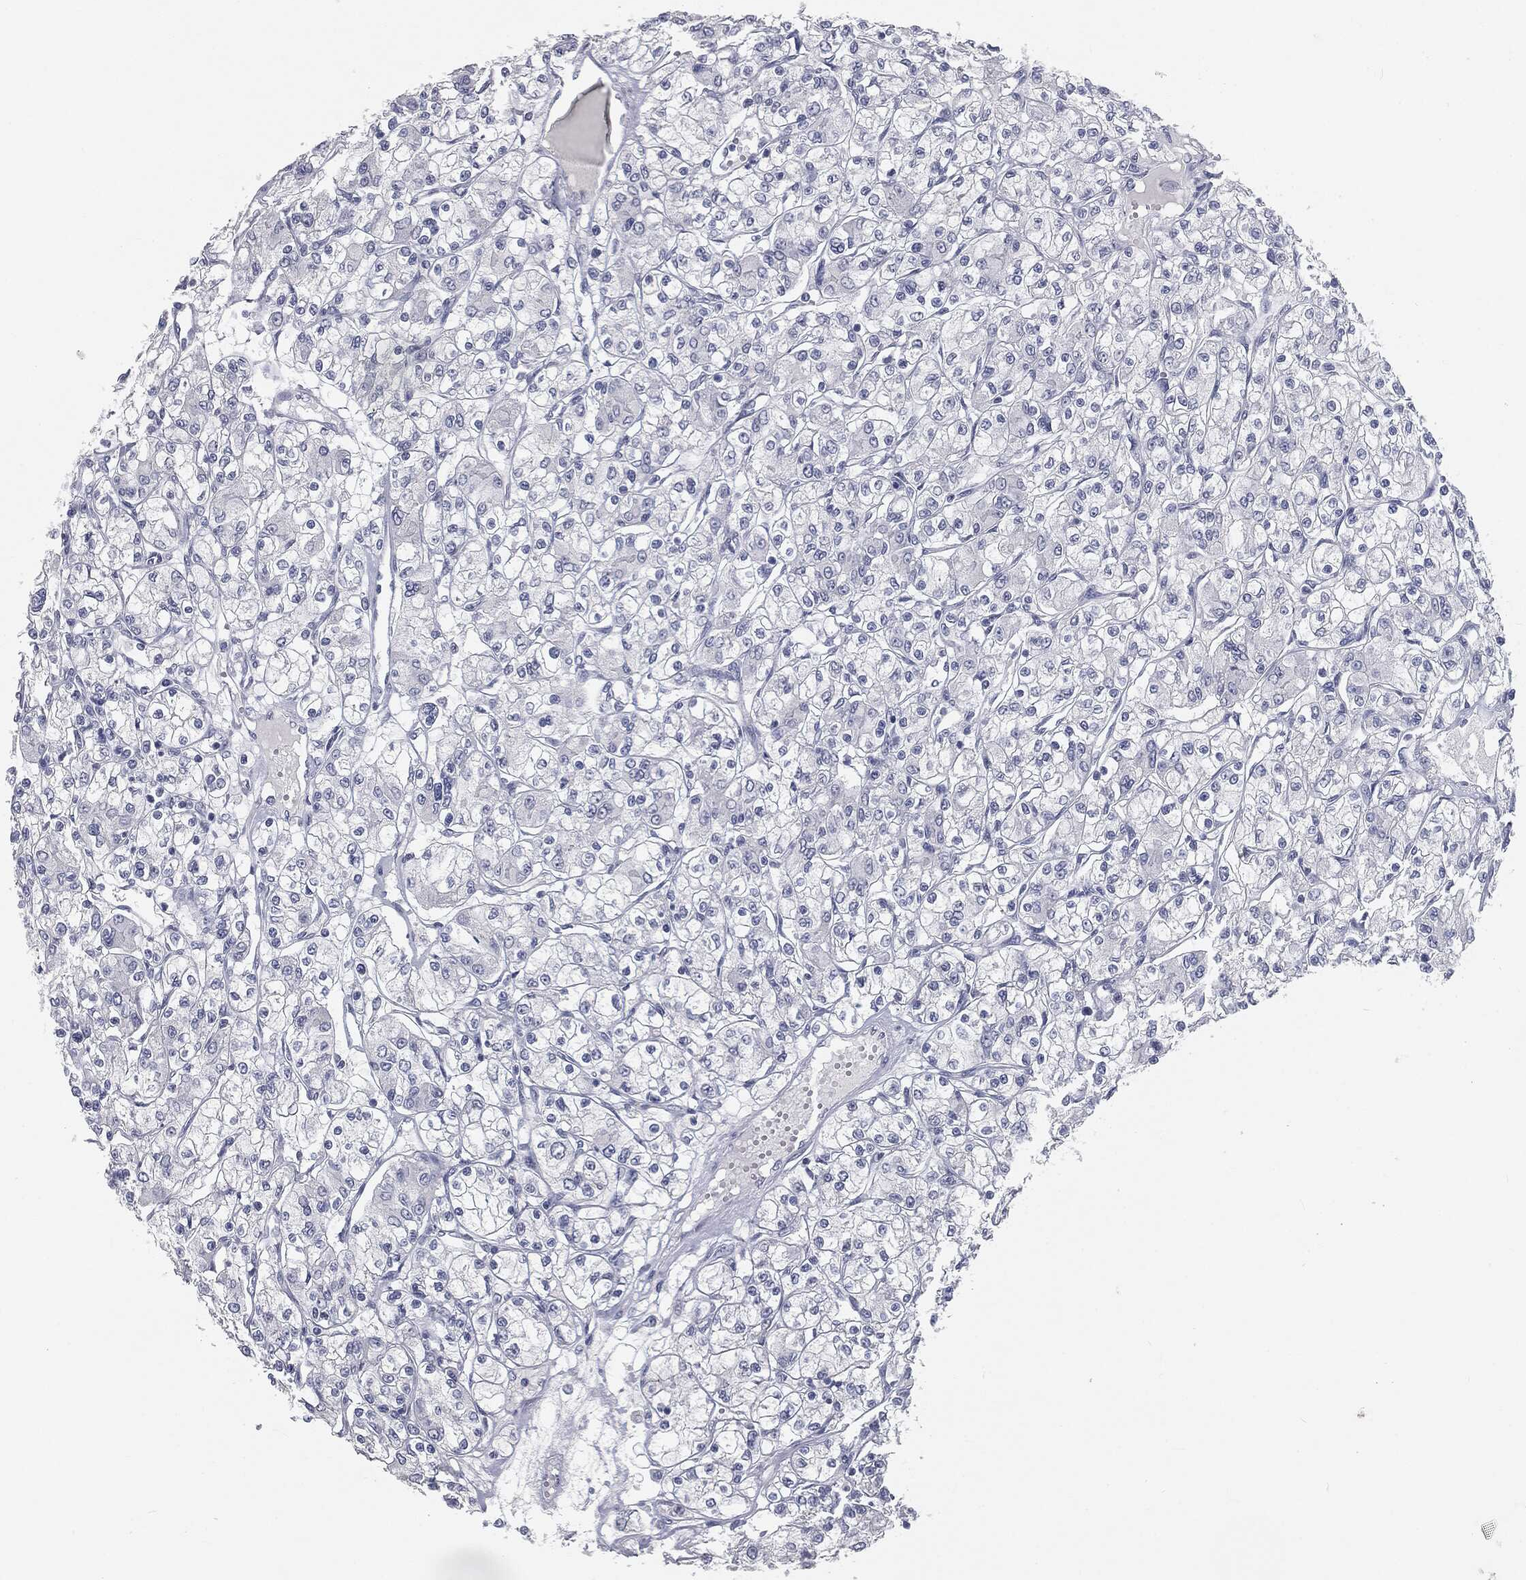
{"staining": {"intensity": "negative", "quantity": "none", "location": "none"}, "tissue": "renal cancer", "cell_type": "Tumor cells", "image_type": "cancer", "snomed": [{"axis": "morphology", "description": "Adenocarcinoma, NOS"}, {"axis": "topography", "description": "Kidney"}], "caption": "Immunohistochemistry of human renal adenocarcinoma shows no staining in tumor cells.", "gene": "PRAME", "patient": {"sex": "female", "age": 59}}